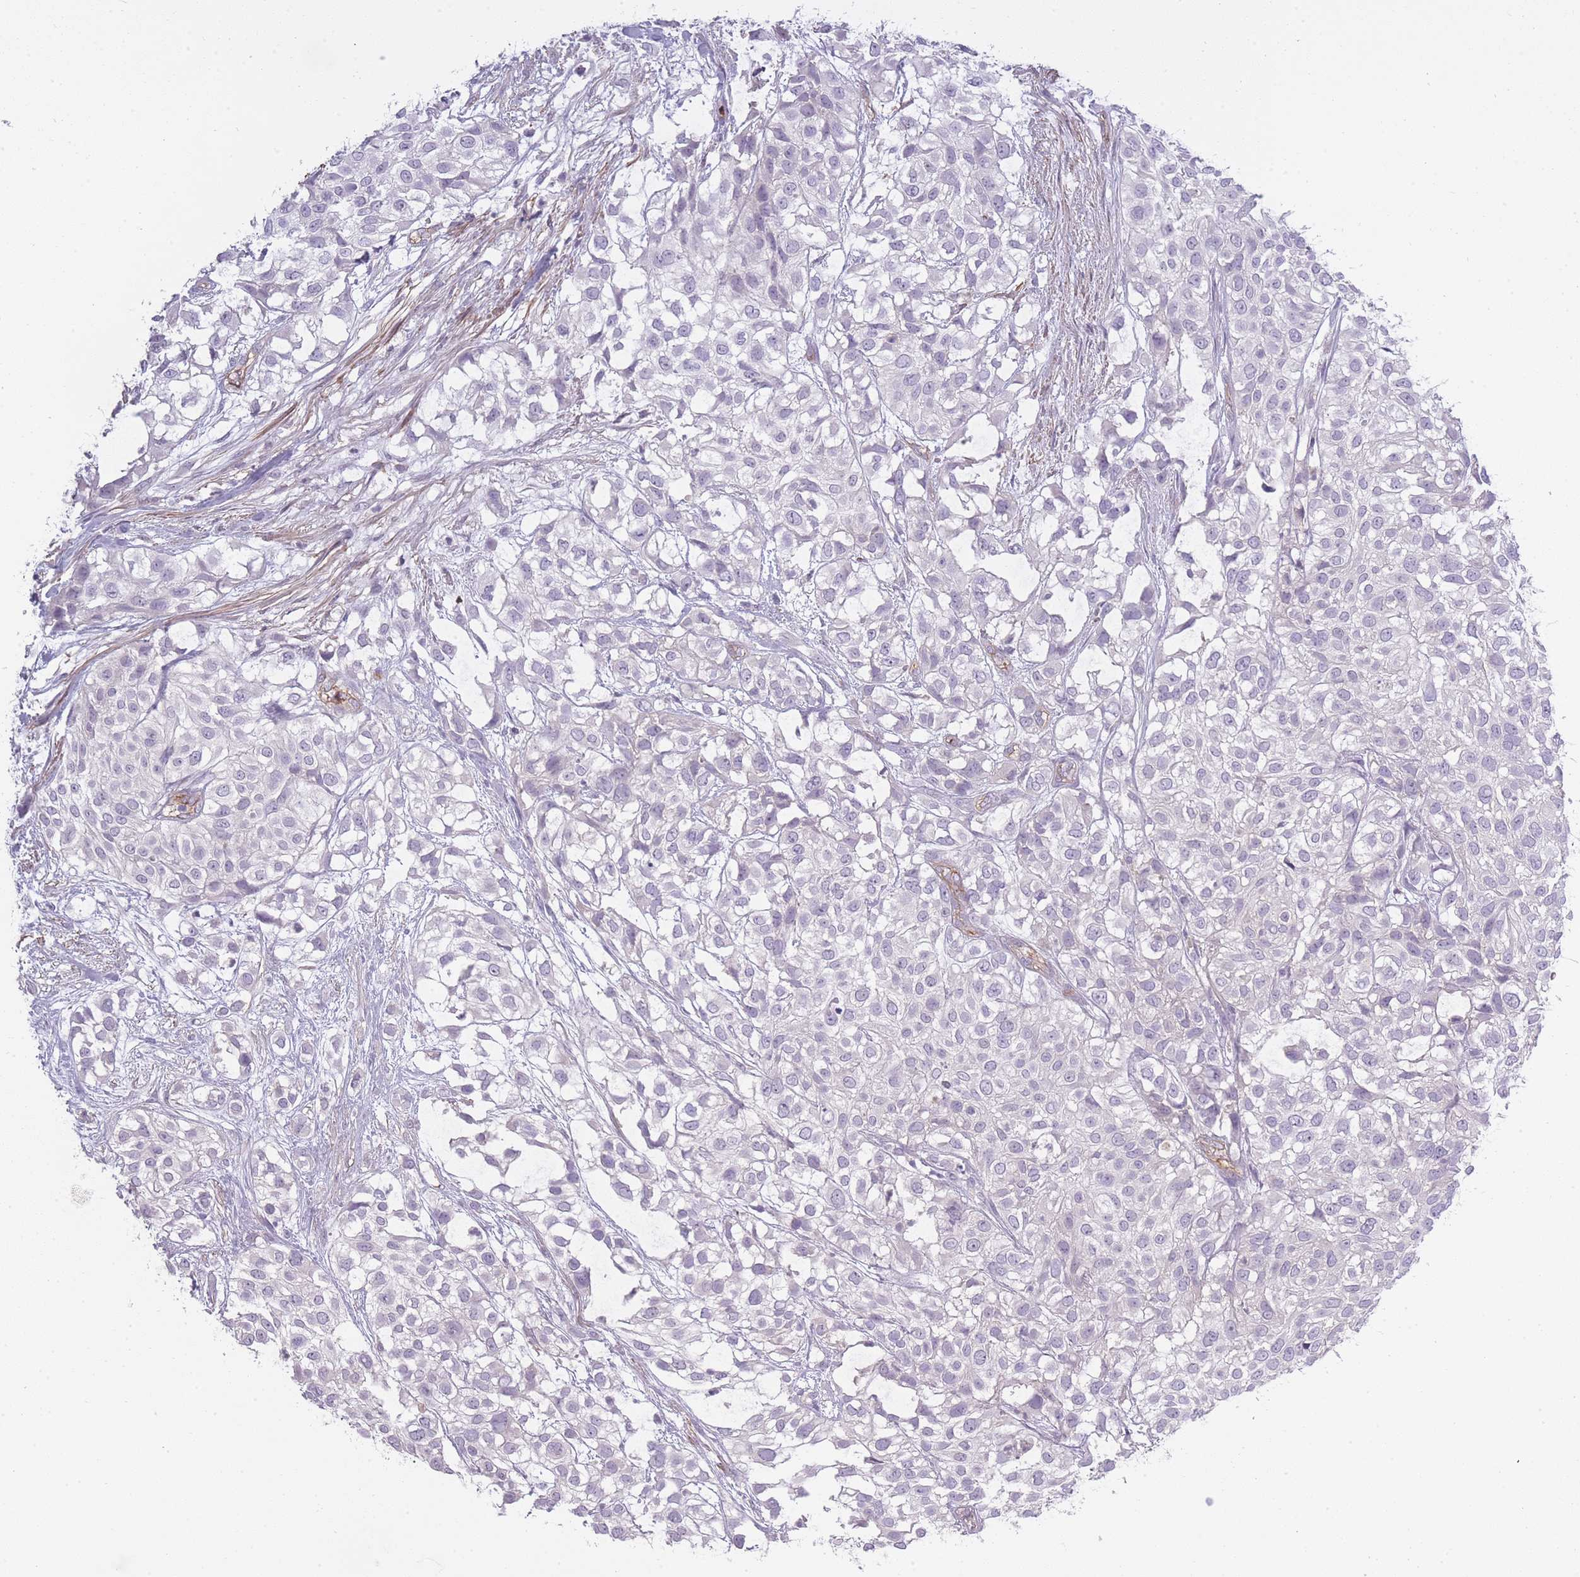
{"staining": {"intensity": "negative", "quantity": "none", "location": "none"}, "tissue": "urothelial cancer", "cell_type": "Tumor cells", "image_type": "cancer", "snomed": [{"axis": "morphology", "description": "Urothelial carcinoma, High grade"}, {"axis": "topography", "description": "Urinary bladder"}], "caption": "High magnification brightfield microscopy of urothelial carcinoma (high-grade) stained with DAB (brown) and counterstained with hematoxylin (blue): tumor cells show no significant positivity.", "gene": "SLC8A2", "patient": {"sex": "male", "age": 56}}